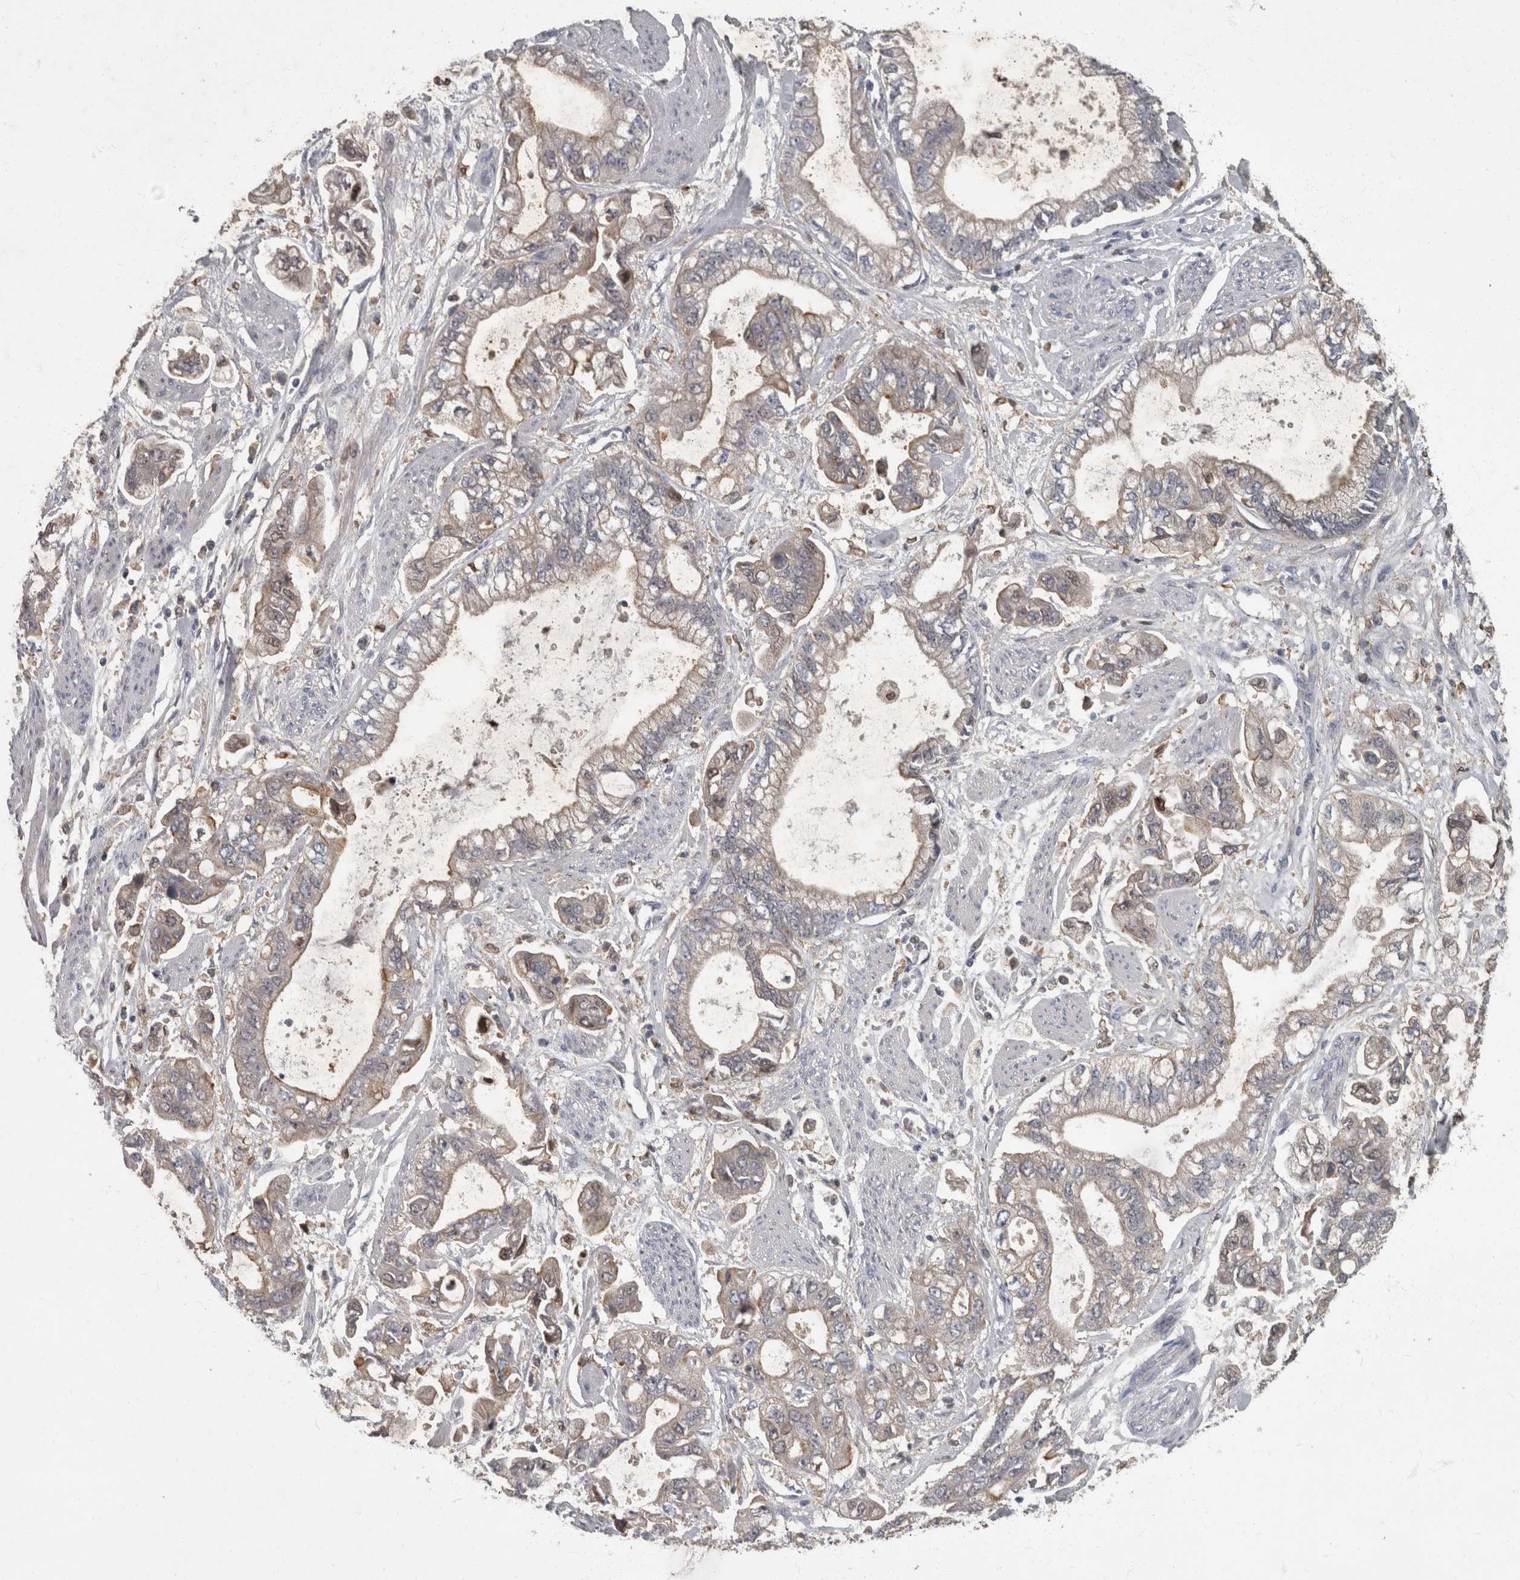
{"staining": {"intensity": "weak", "quantity": "<25%", "location": "cytoplasmic/membranous"}, "tissue": "stomach cancer", "cell_type": "Tumor cells", "image_type": "cancer", "snomed": [{"axis": "morphology", "description": "Normal tissue, NOS"}, {"axis": "morphology", "description": "Adenocarcinoma, NOS"}, {"axis": "topography", "description": "Stomach"}], "caption": "DAB (3,3'-diaminobenzidine) immunohistochemical staining of human stomach cancer reveals no significant staining in tumor cells.", "gene": "PPP1R3C", "patient": {"sex": "male", "age": 62}}